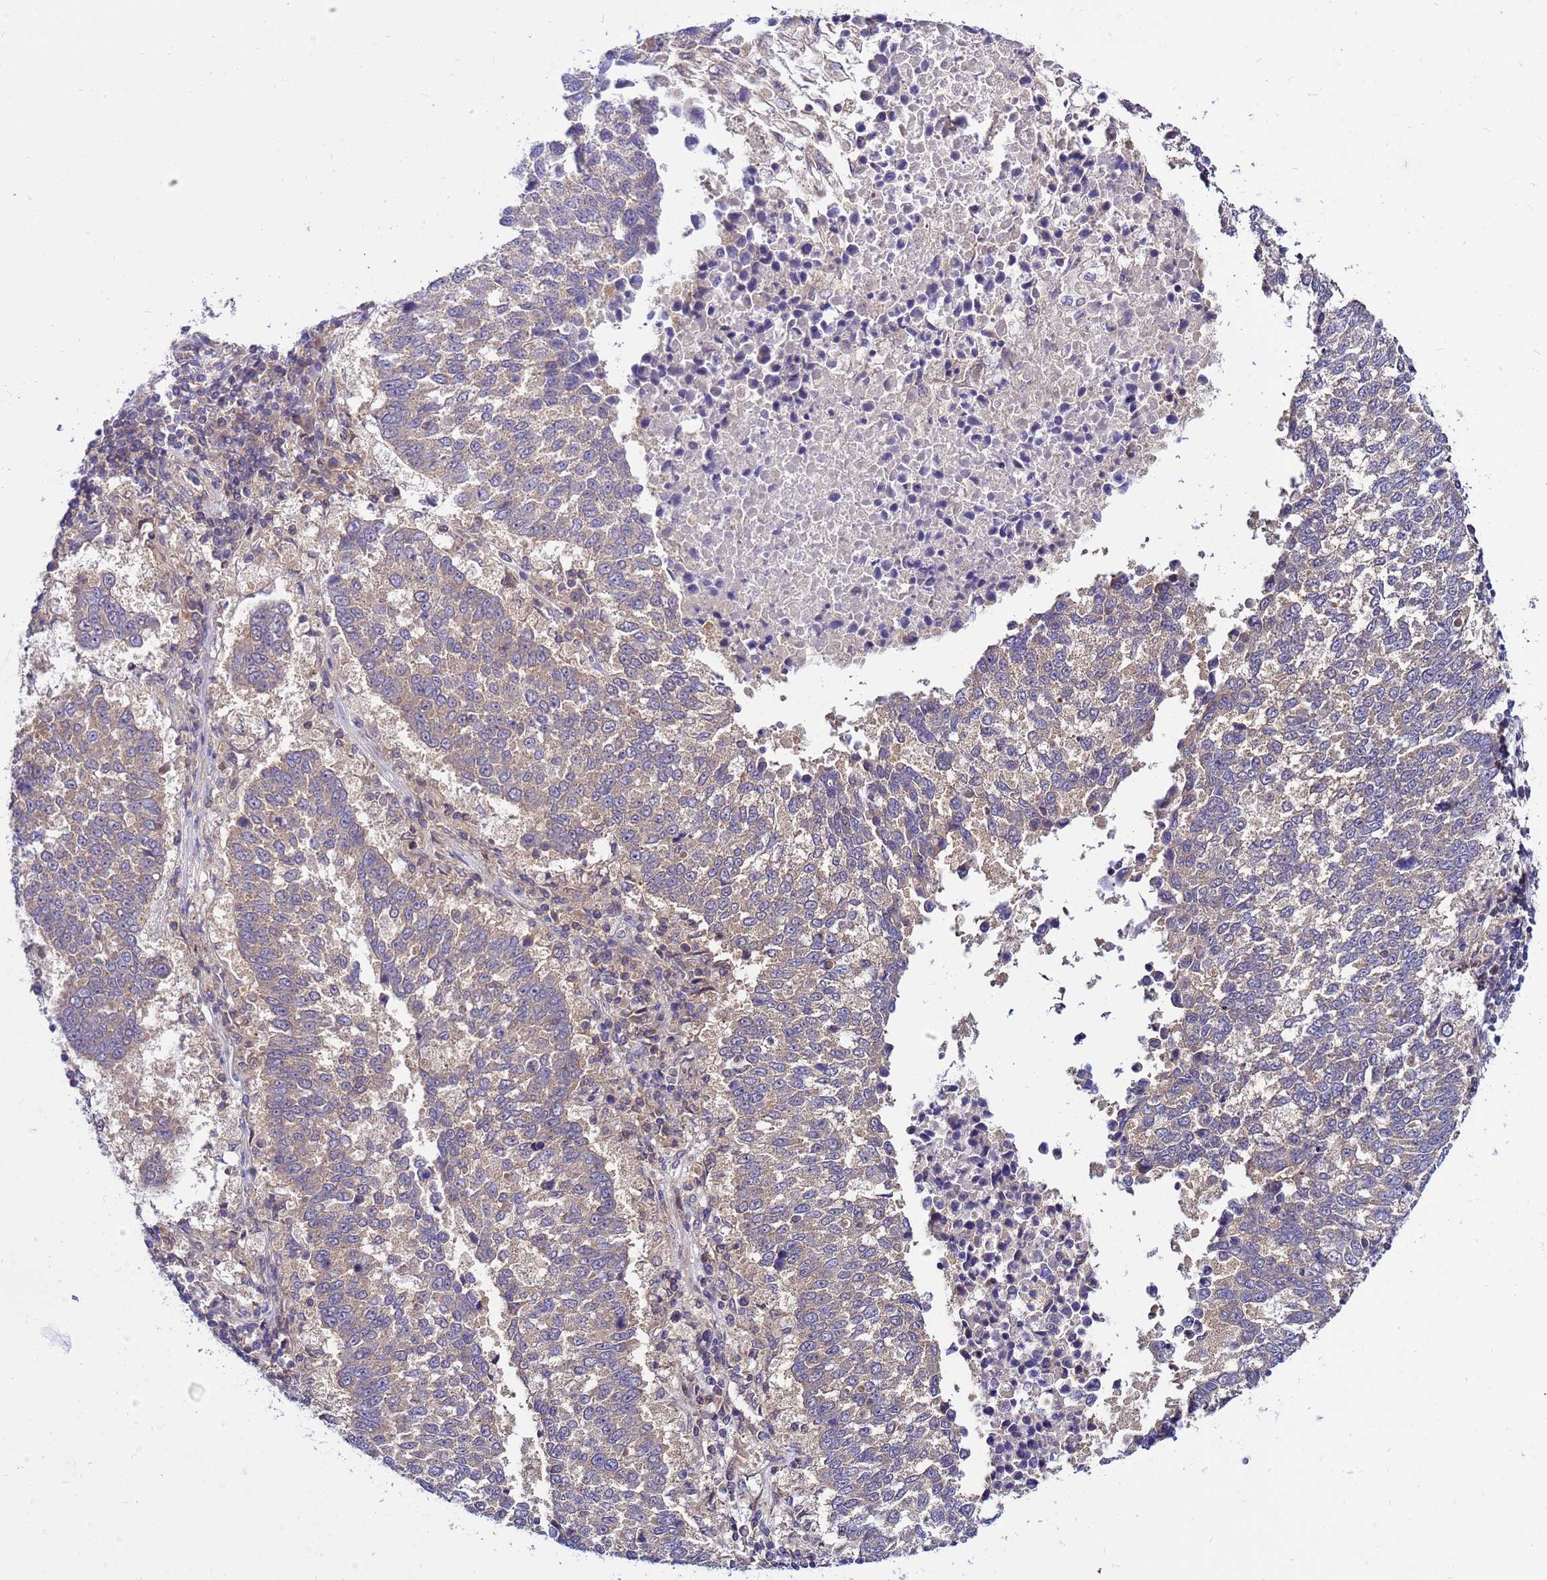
{"staining": {"intensity": "weak", "quantity": "25%-75%", "location": "cytoplasmic/membranous"}, "tissue": "lung cancer", "cell_type": "Tumor cells", "image_type": "cancer", "snomed": [{"axis": "morphology", "description": "Squamous cell carcinoma, NOS"}, {"axis": "topography", "description": "Lung"}], "caption": "Immunohistochemistry micrograph of neoplastic tissue: lung cancer stained using IHC displays low levels of weak protein expression localized specifically in the cytoplasmic/membranous of tumor cells, appearing as a cytoplasmic/membranous brown color.", "gene": "GET3", "patient": {"sex": "male", "age": 73}}